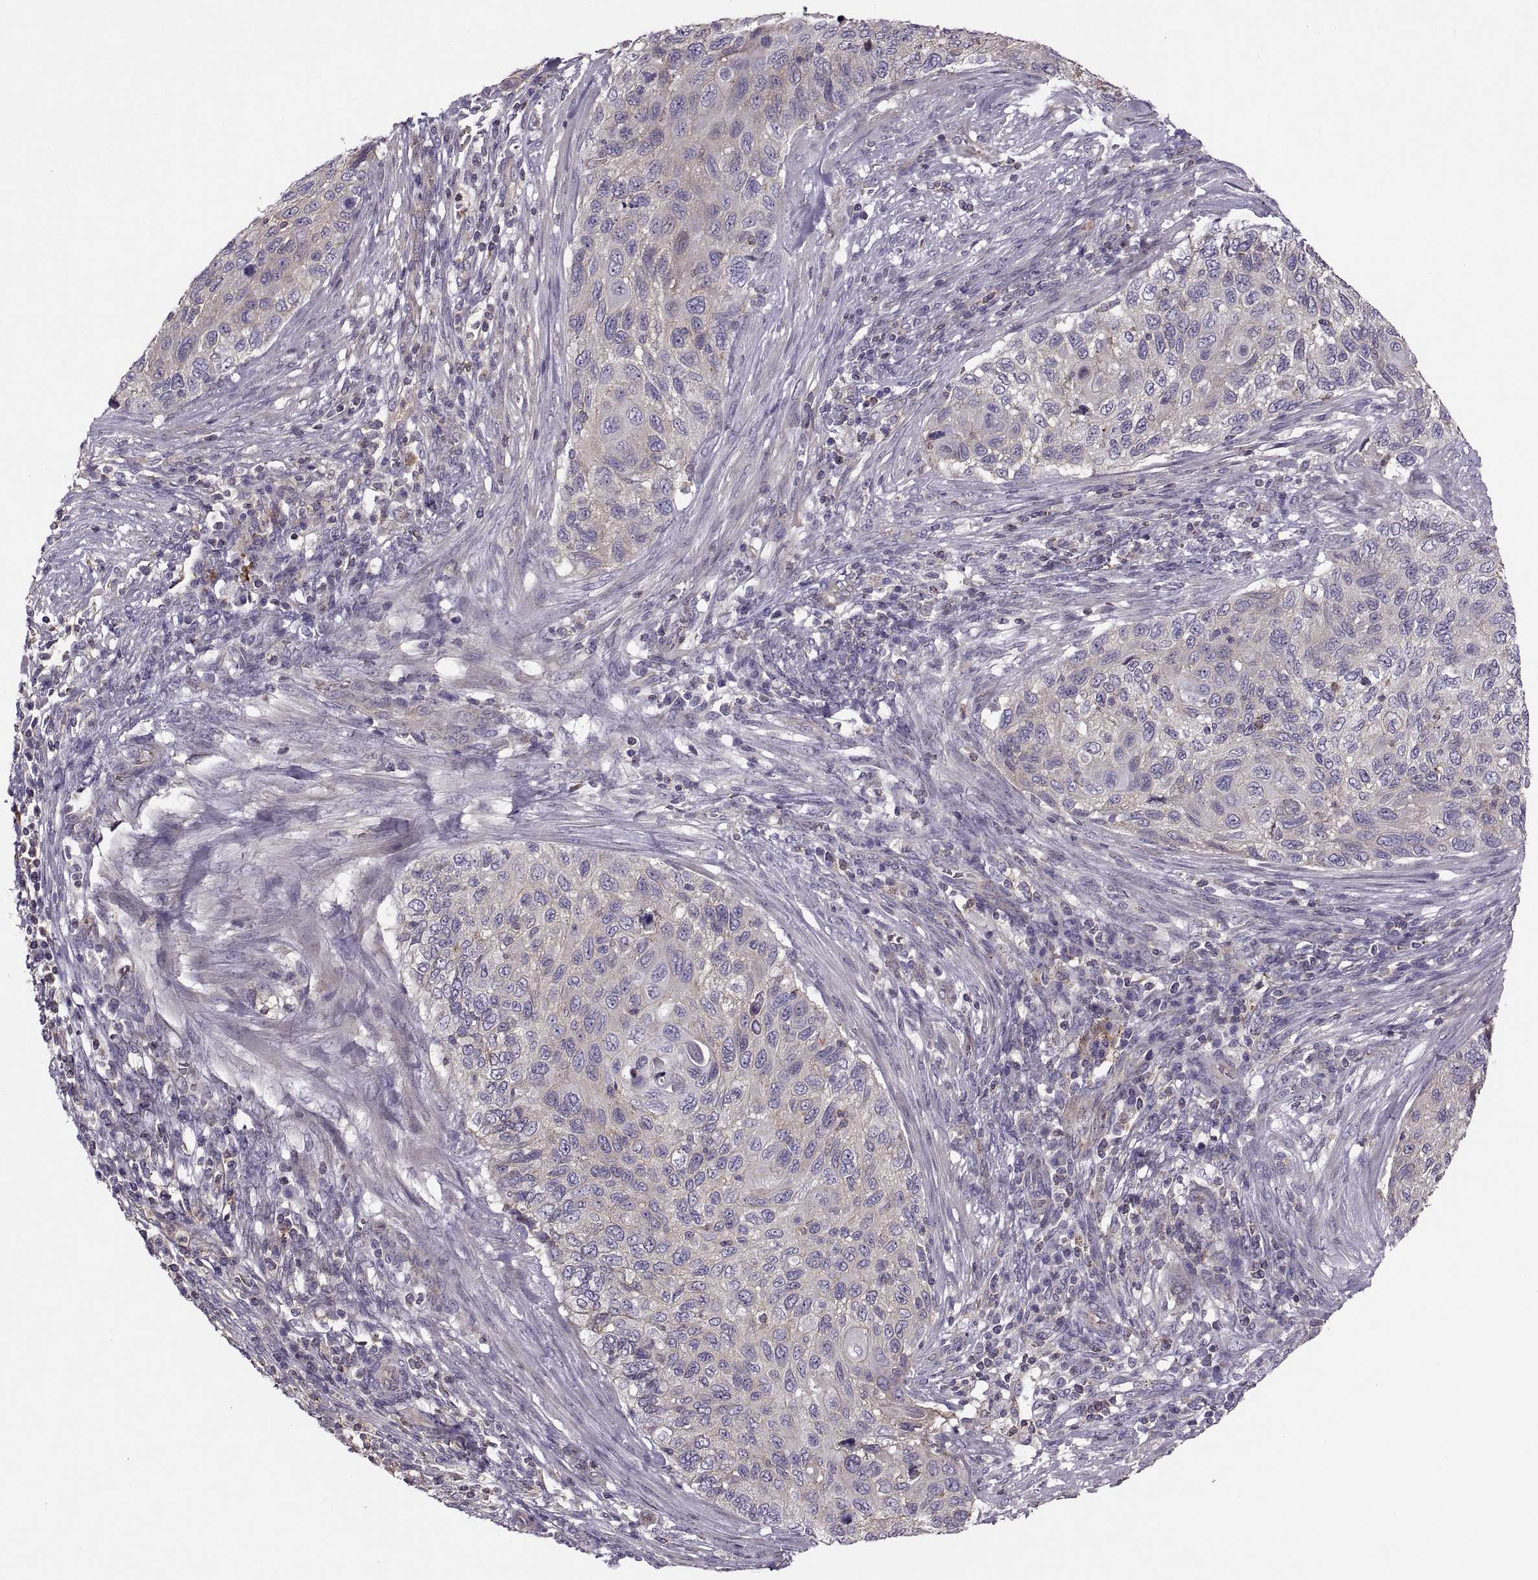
{"staining": {"intensity": "weak", "quantity": ">75%", "location": "cytoplasmic/membranous"}, "tissue": "cervical cancer", "cell_type": "Tumor cells", "image_type": "cancer", "snomed": [{"axis": "morphology", "description": "Squamous cell carcinoma, NOS"}, {"axis": "topography", "description": "Cervix"}], "caption": "Immunohistochemistry image of neoplastic tissue: human cervical cancer (squamous cell carcinoma) stained using IHC demonstrates low levels of weak protein expression localized specifically in the cytoplasmic/membranous of tumor cells, appearing as a cytoplasmic/membranous brown color.", "gene": "SLC2A3", "patient": {"sex": "female", "age": 70}}